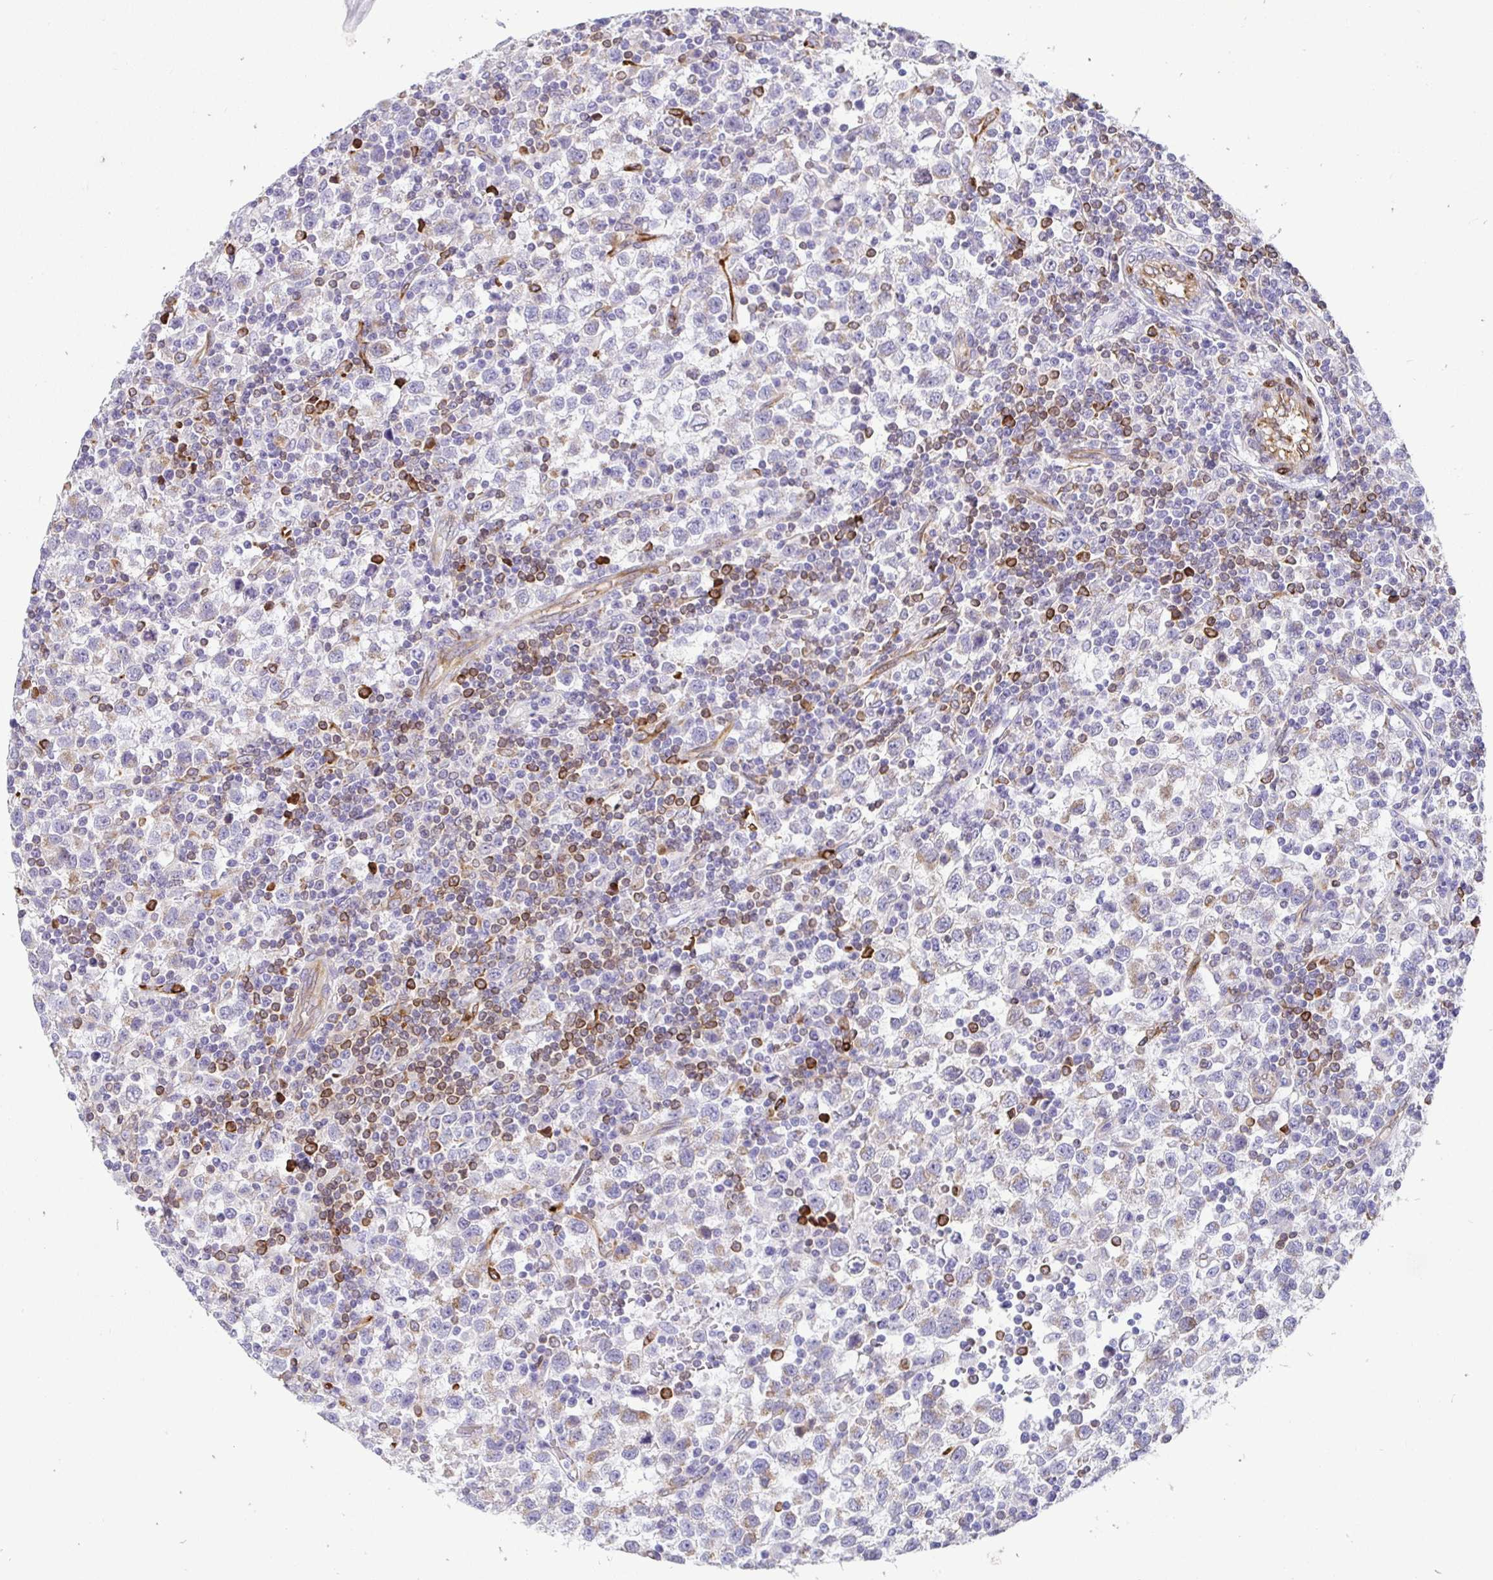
{"staining": {"intensity": "negative", "quantity": "none", "location": "none"}, "tissue": "testis cancer", "cell_type": "Tumor cells", "image_type": "cancer", "snomed": [{"axis": "morphology", "description": "Seminoma, NOS"}, {"axis": "topography", "description": "Testis"}], "caption": "Immunohistochemistry histopathology image of testis seminoma stained for a protein (brown), which exhibits no staining in tumor cells. (DAB immunohistochemistry (IHC) visualized using brightfield microscopy, high magnification).", "gene": "TP53I11", "patient": {"sex": "male", "age": 34}}